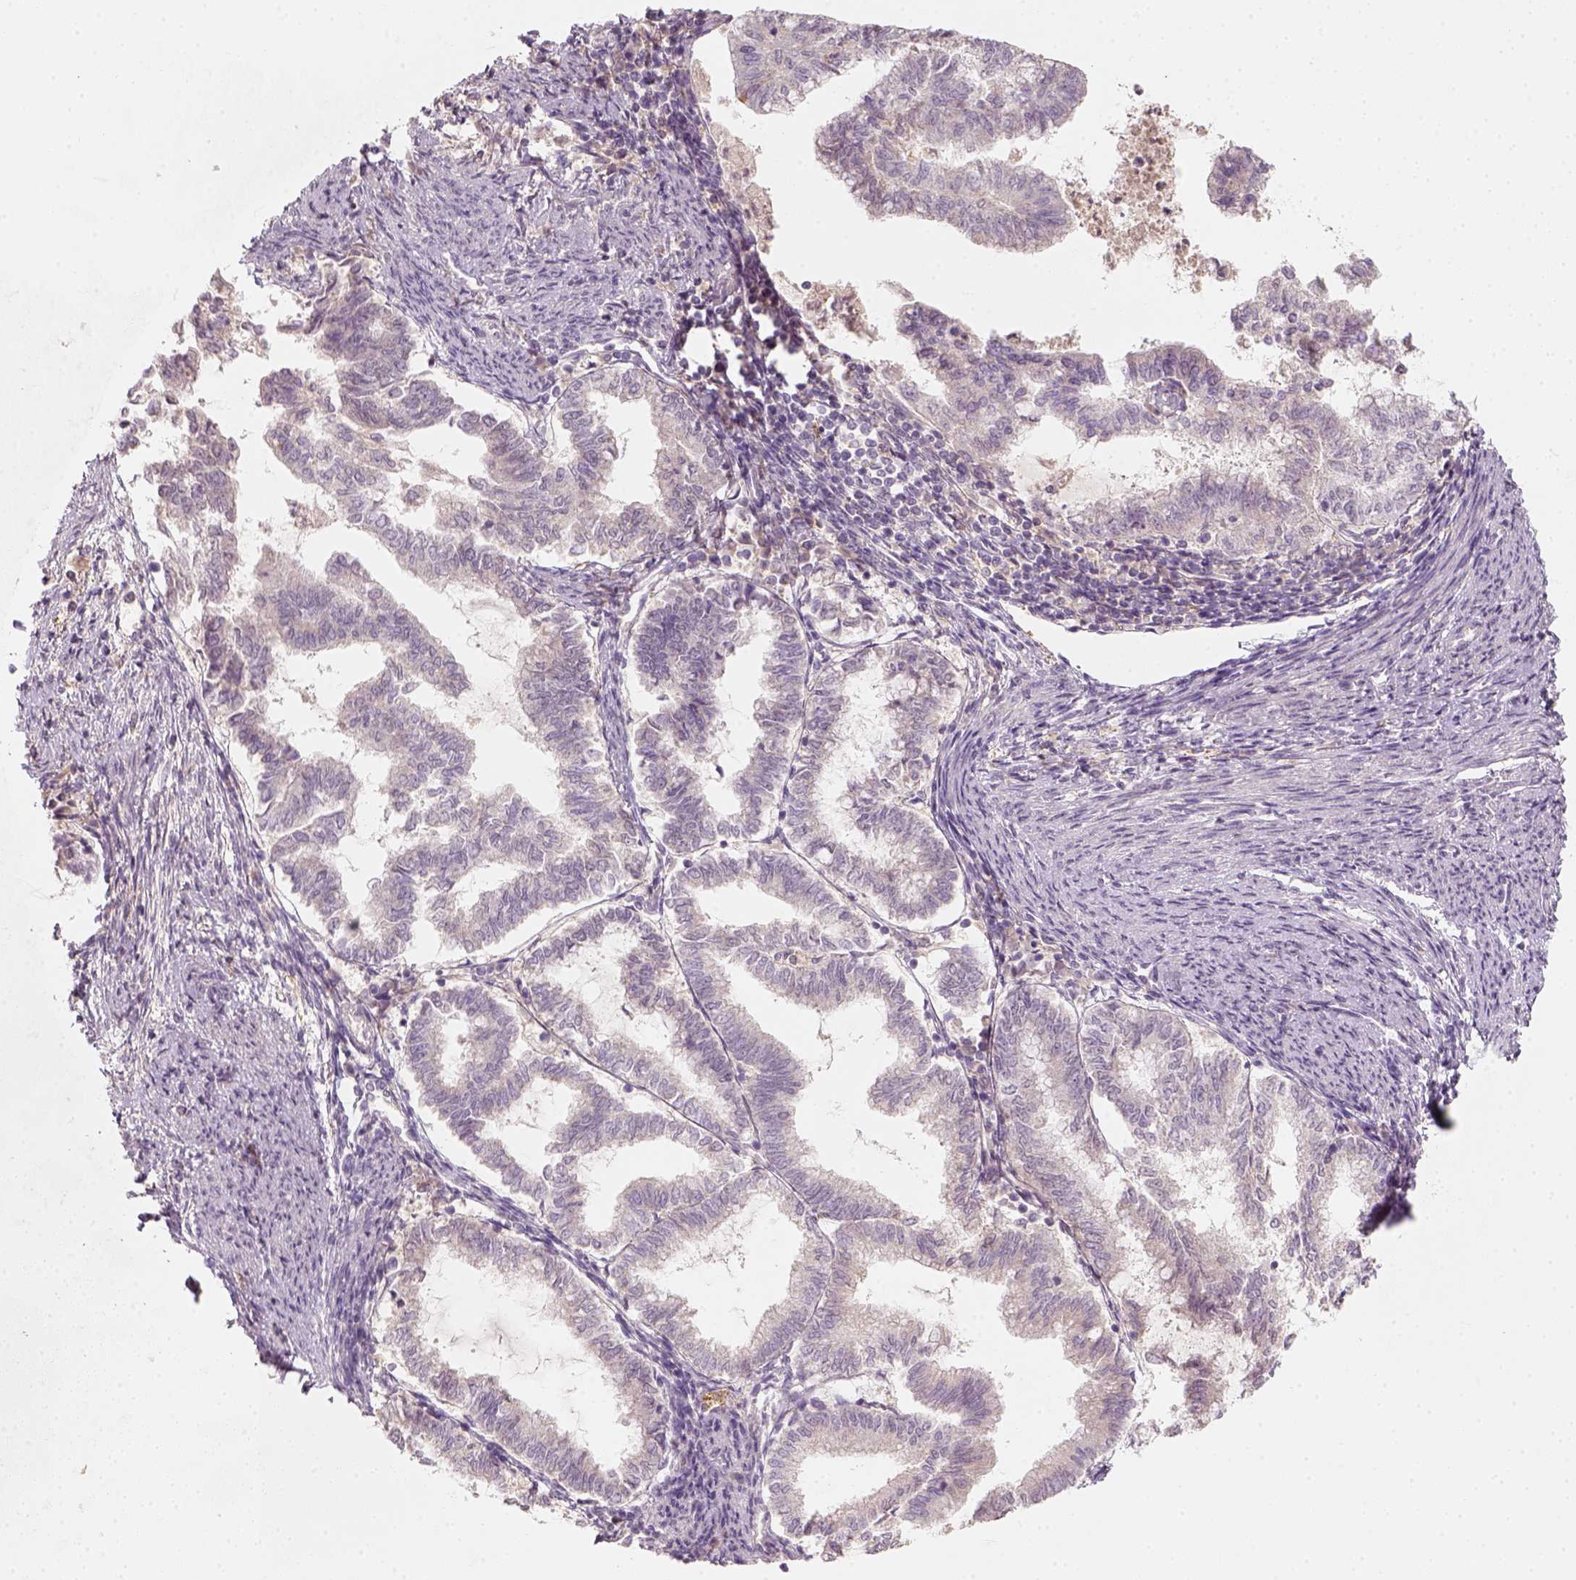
{"staining": {"intensity": "negative", "quantity": "none", "location": "none"}, "tissue": "endometrial cancer", "cell_type": "Tumor cells", "image_type": "cancer", "snomed": [{"axis": "morphology", "description": "Adenocarcinoma, NOS"}, {"axis": "topography", "description": "Endometrium"}], "caption": "Immunohistochemistry photomicrograph of endometrial cancer stained for a protein (brown), which reveals no positivity in tumor cells.", "gene": "AQP9", "patient": {"sex": "female", "age": 79}}